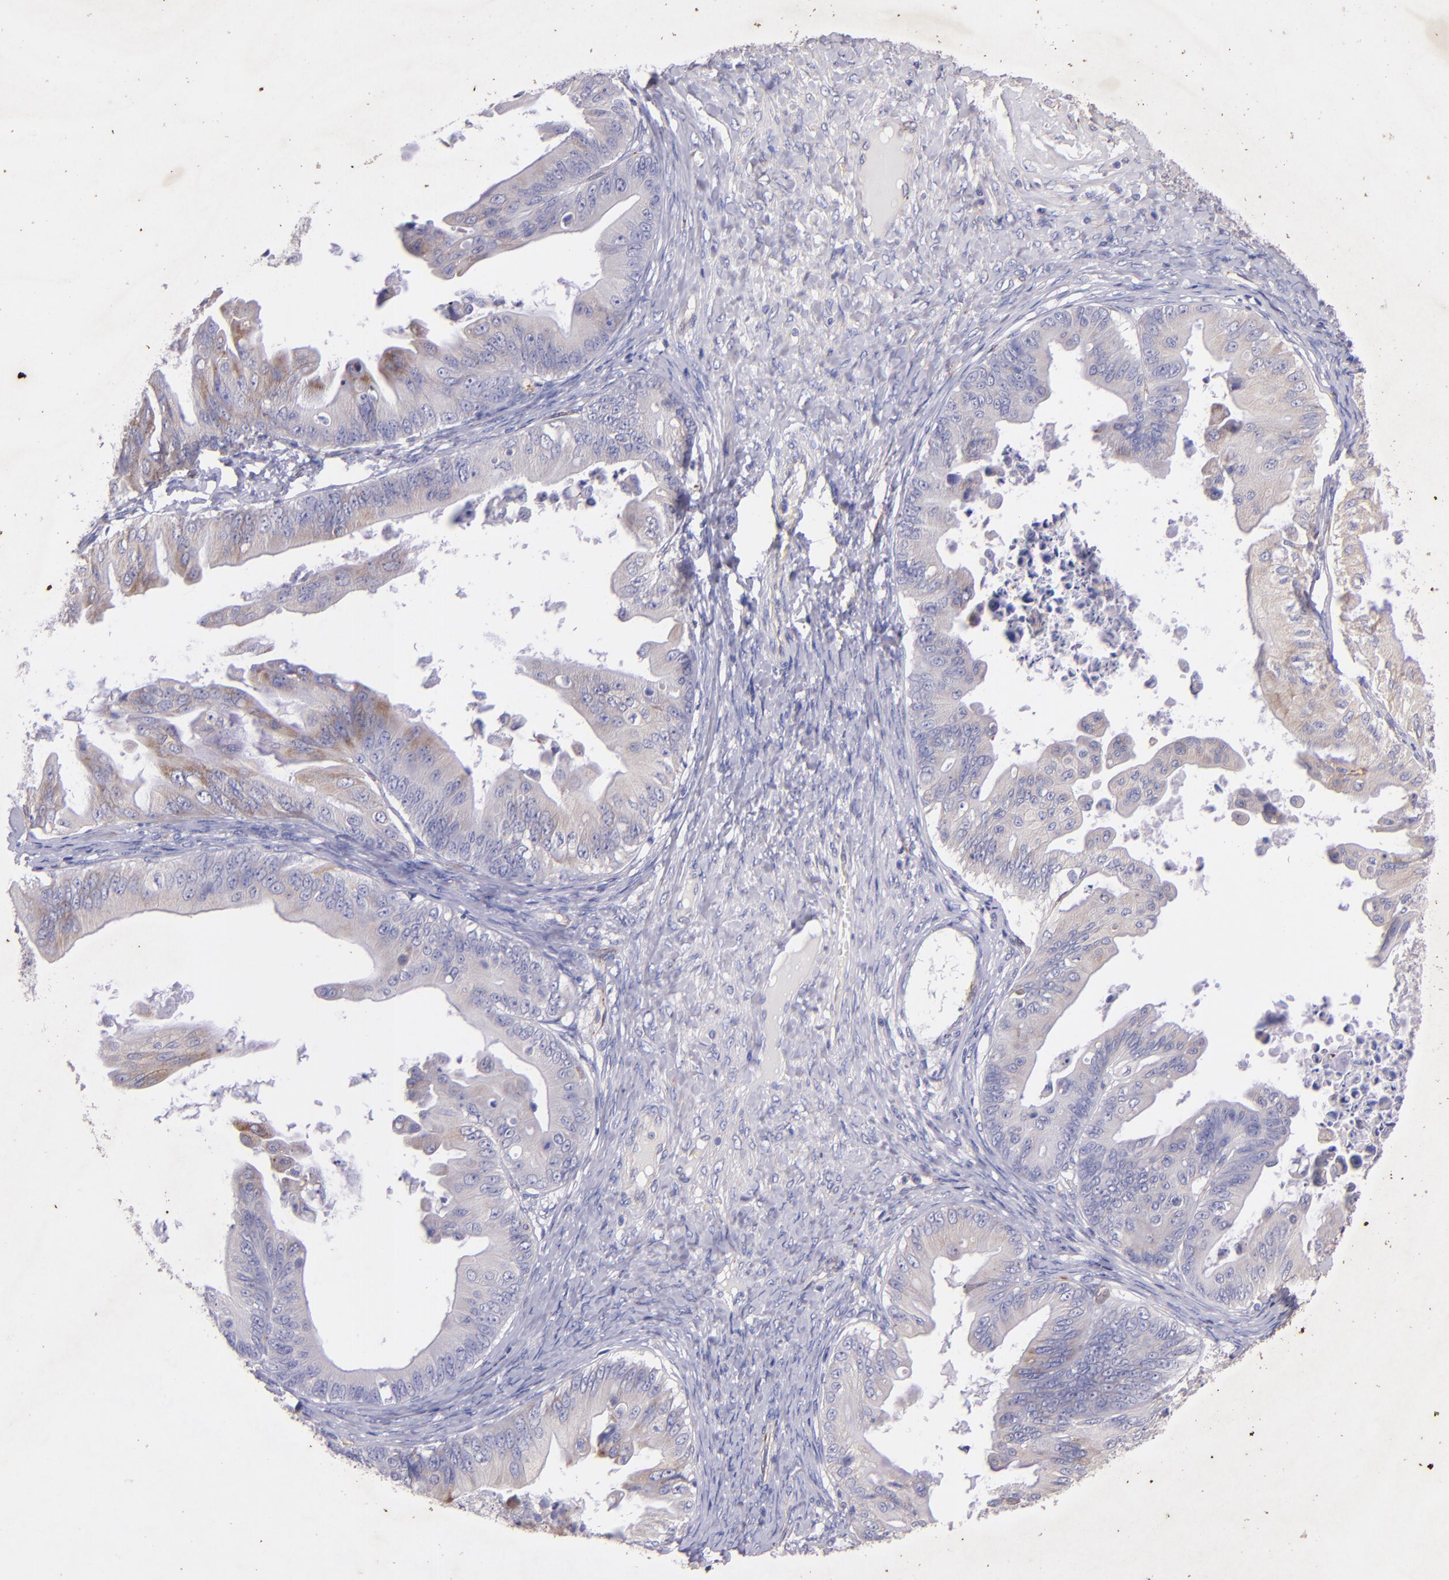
{"staining": {"intensity": "moderate", "quantity": "<25%", "location": "cytoplasmic/membranous"}, "tissue": "ovarian cancer", "cell_type": "Tumor cells", "image_type": "cancer", "snomed": [{"axis": "morphology", "description": "Cystadenocarcinoma, mucinous, NOS"}, {"axis": "topography", "description": "Ovary"}], "caption": "Human ovarian cancer (mucinous cystadenocarcinoma) stained for a protein (brown) displays moderate cytoplasmic/membranous positive expression in about <25% of tumor cells.", "gene": "RET", "patient": {"sex": "female", "age": 37}}